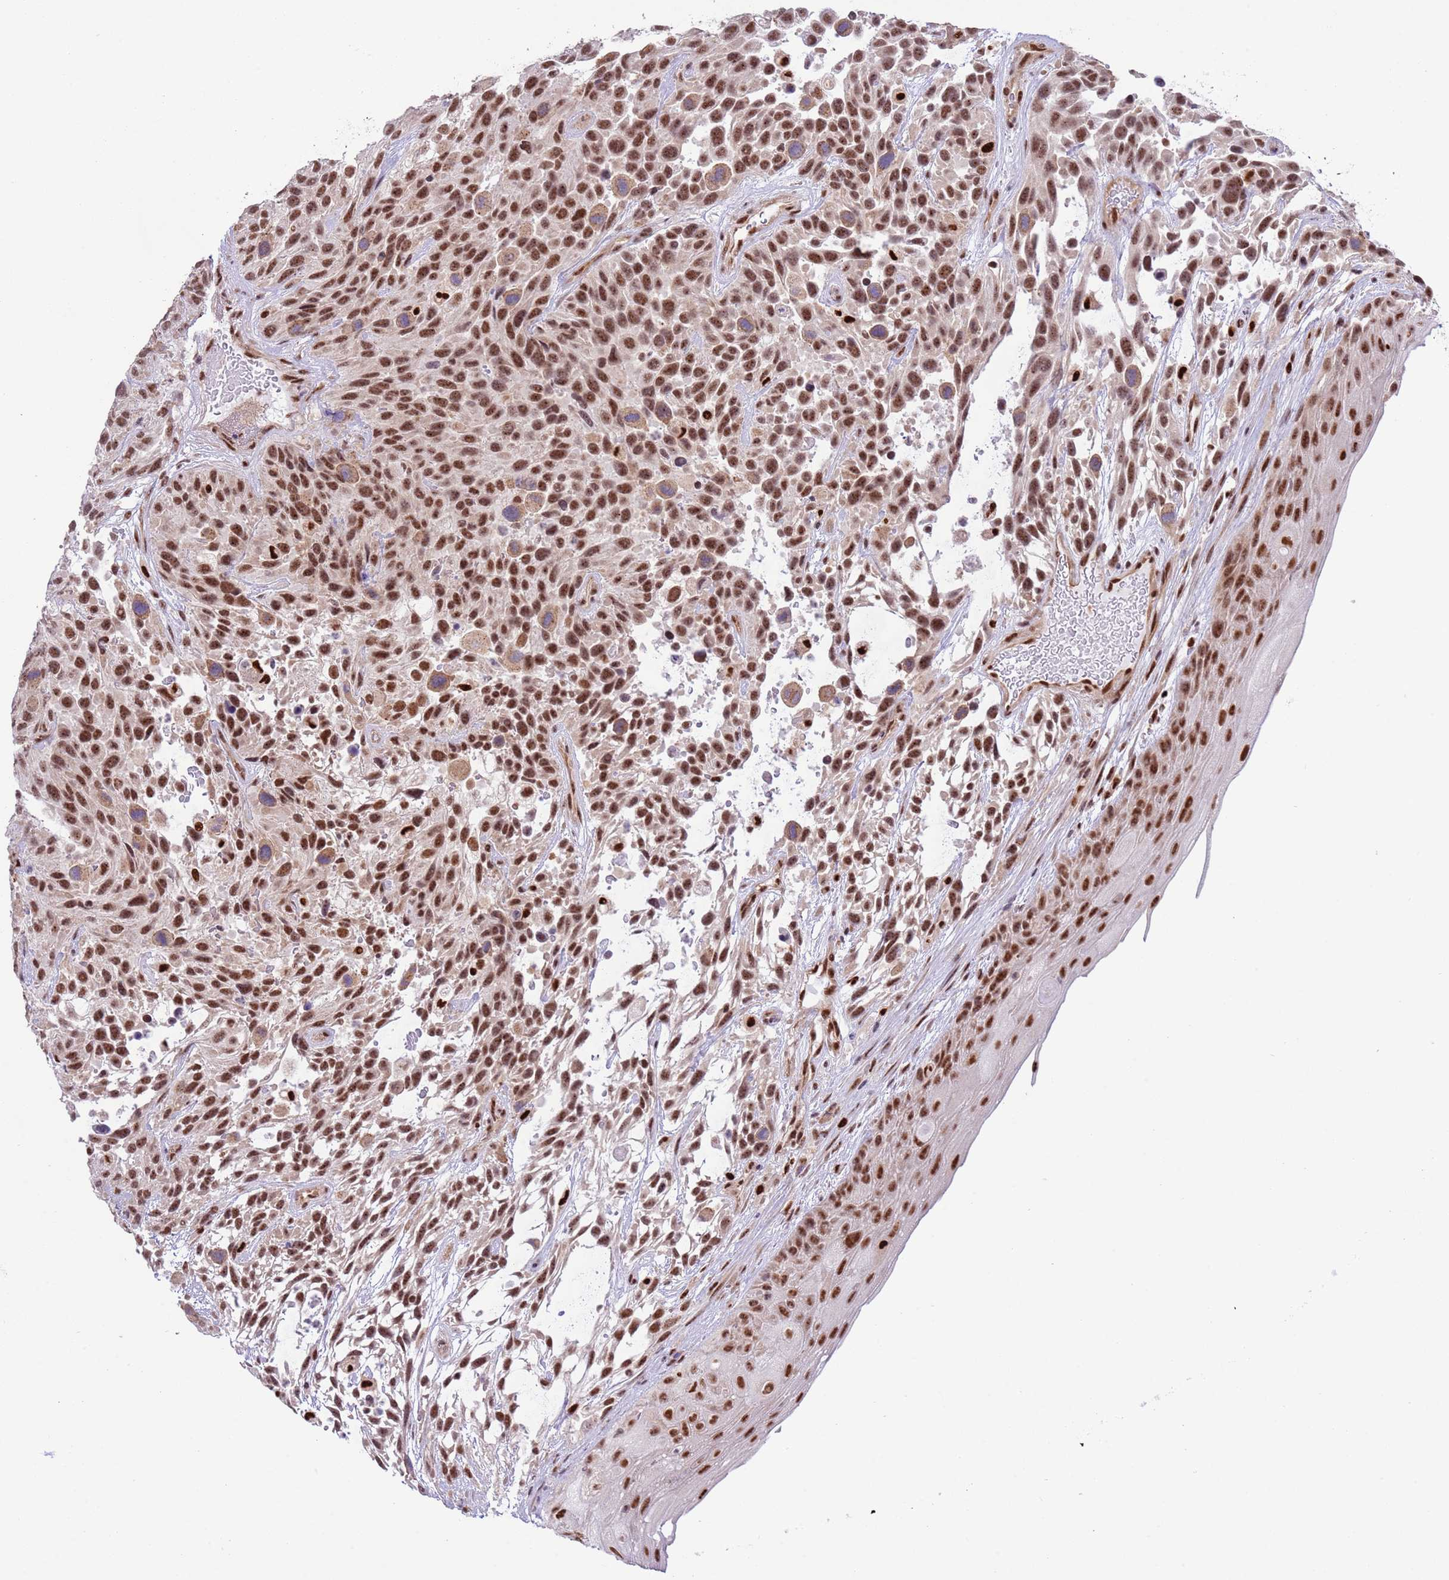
{"staining": {"intensity": "moderate", "quantity": ">75%", "location": "nuclear"}, "tissue": "urothelial cancer", "cell_type": "Tumor cells", "image_type": "cancer", "snomed": [{"axis": "morphology", "description": "Urothelial carcinoma, High grade"}, {"axis": "topography", "description": "Urinary bladder"}], "caption": "Moderate nuclear positivity for a protein is appreciated in about >75% of tumor cells of urothelial cancer using immunohistochemistry (IHC).", "gene": "PRPF6", "patient": {"sex": "female", "age": 70}}